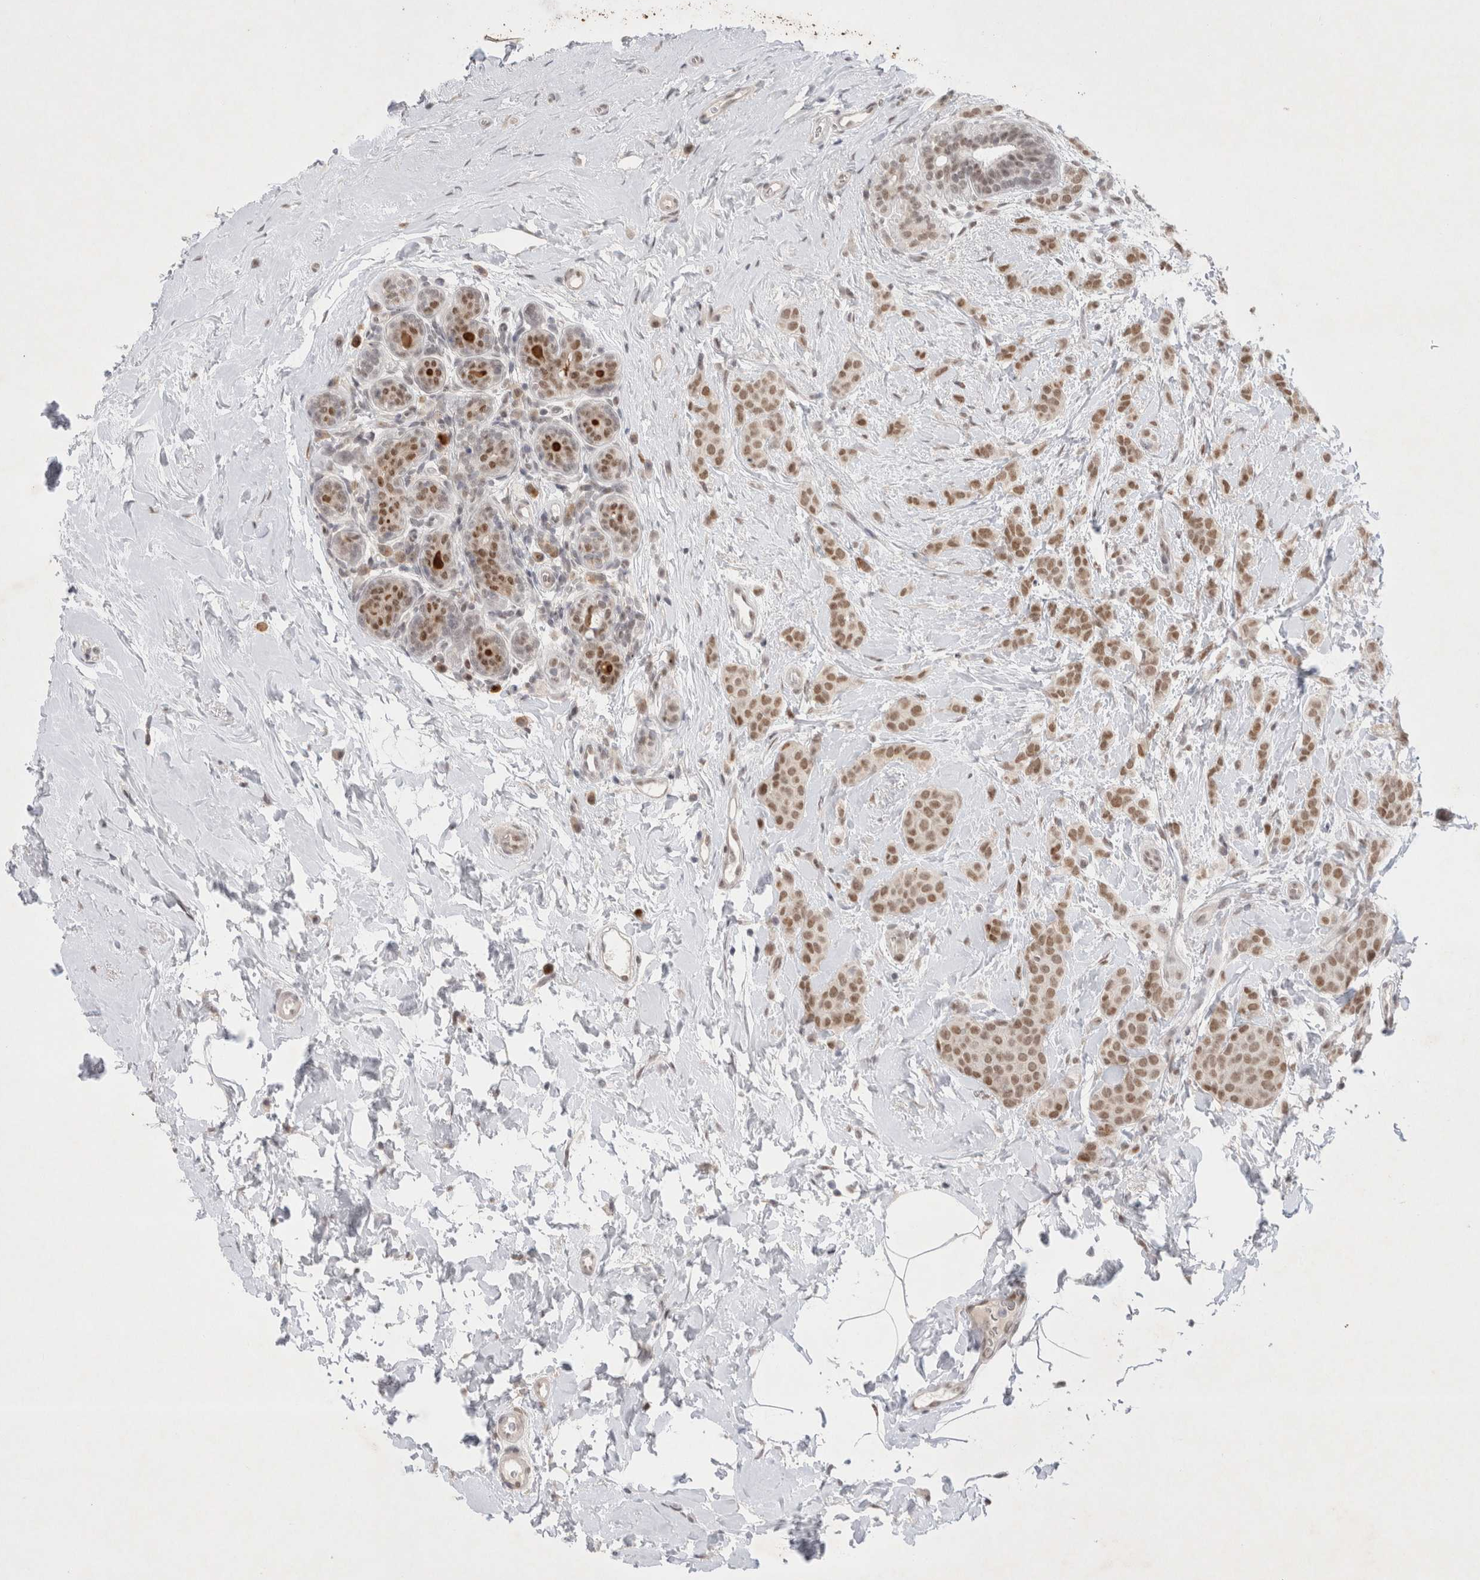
{"staining": {"intensity": "moderate", "quantity": ">75%", "location": "nuclear"}, "tissue": "breast cancer", "cell_type": "Tumor cells", "image_type": "cancer", "snomed": [{"axis": "morphology", "description": "Lobular carcinoma, in situ"}, {"axis": "morphology", "description": "Lobular carcinoma"}, {"axis": "topography", "description": "Breast"}], "caption": "A photomicrograph of human breast cancer (lobular carcinoma) stained for a protein demonstrates moderate nuclear brown staining in tumor cells.", "gene": "RECQL4", "patient": {"sex": "female", "age": 41}}